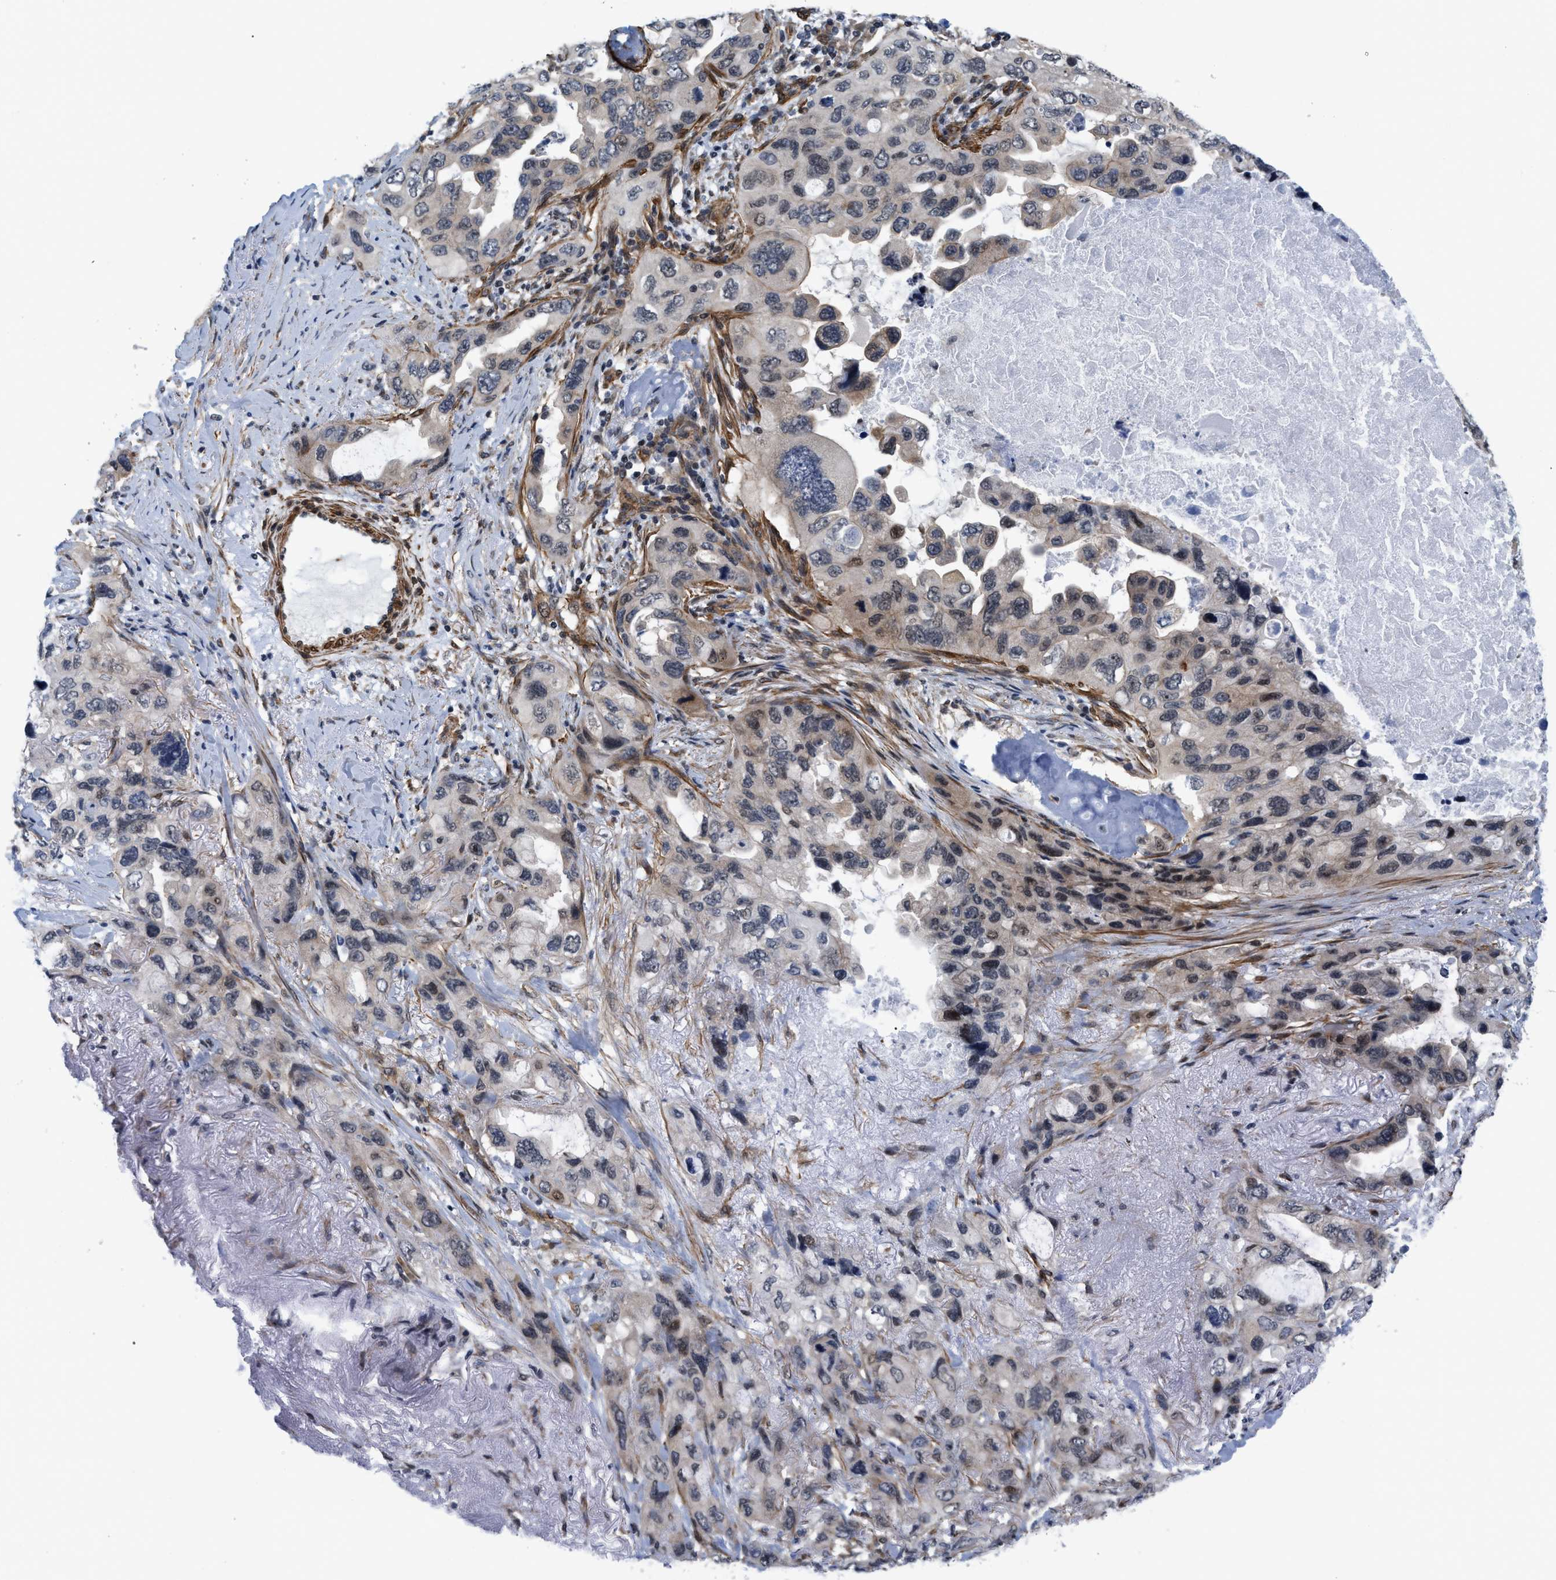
{"staining": {"intensity": "negative", "quantity": "none", "location": "none"}, "tissue": "lung cancer", "cell_type": "Tumor cells", "image_type": "cancer", "snomed": [{"axis": "morphology", "description": "Squamous cell carcinoma, NOS"}, {"axis": "topography", "description": "Lung"}], "caption": "Squamous cell carcinoma (lung) was stained to show a protein in brown. There is no significant staining in tumor cells.", "gene": "GPRASP2", "patient": {"sex": "female", "age": 73}}